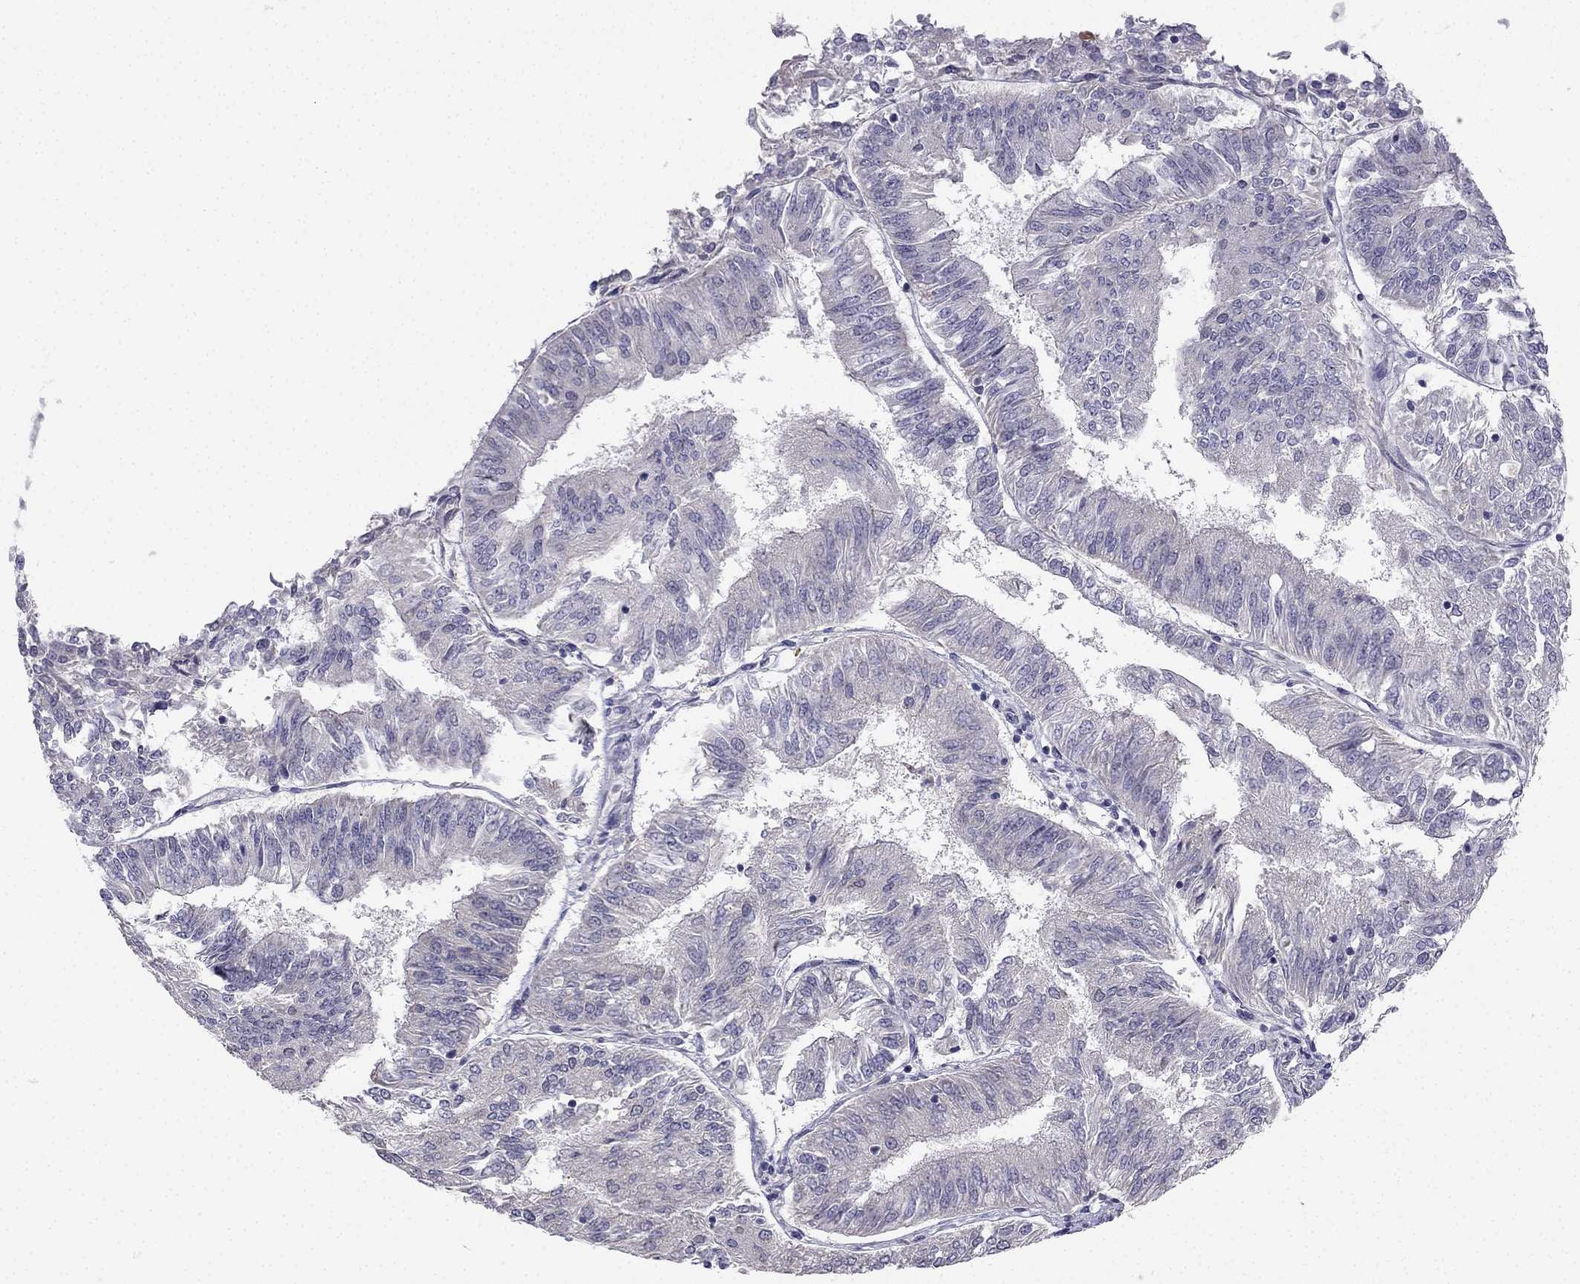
{"staining": {"intensity": "negative", "quantity": "none", "location": "none"}, "tissue": "endometrial cancer", "cell_type": "Tumor cells", "image_type": "cancer", "snomed": [{"axis": "morphology", "description": "Adenocarcinoma, NOS"}, {"axis": "topography", "description": "Endometrium"}], "caption": "Protein analysis of endometrial cancer reveals no significant expression in tumor cells.", "gene": "CHST8", "patient": {"sex": "female", "age": 58}}